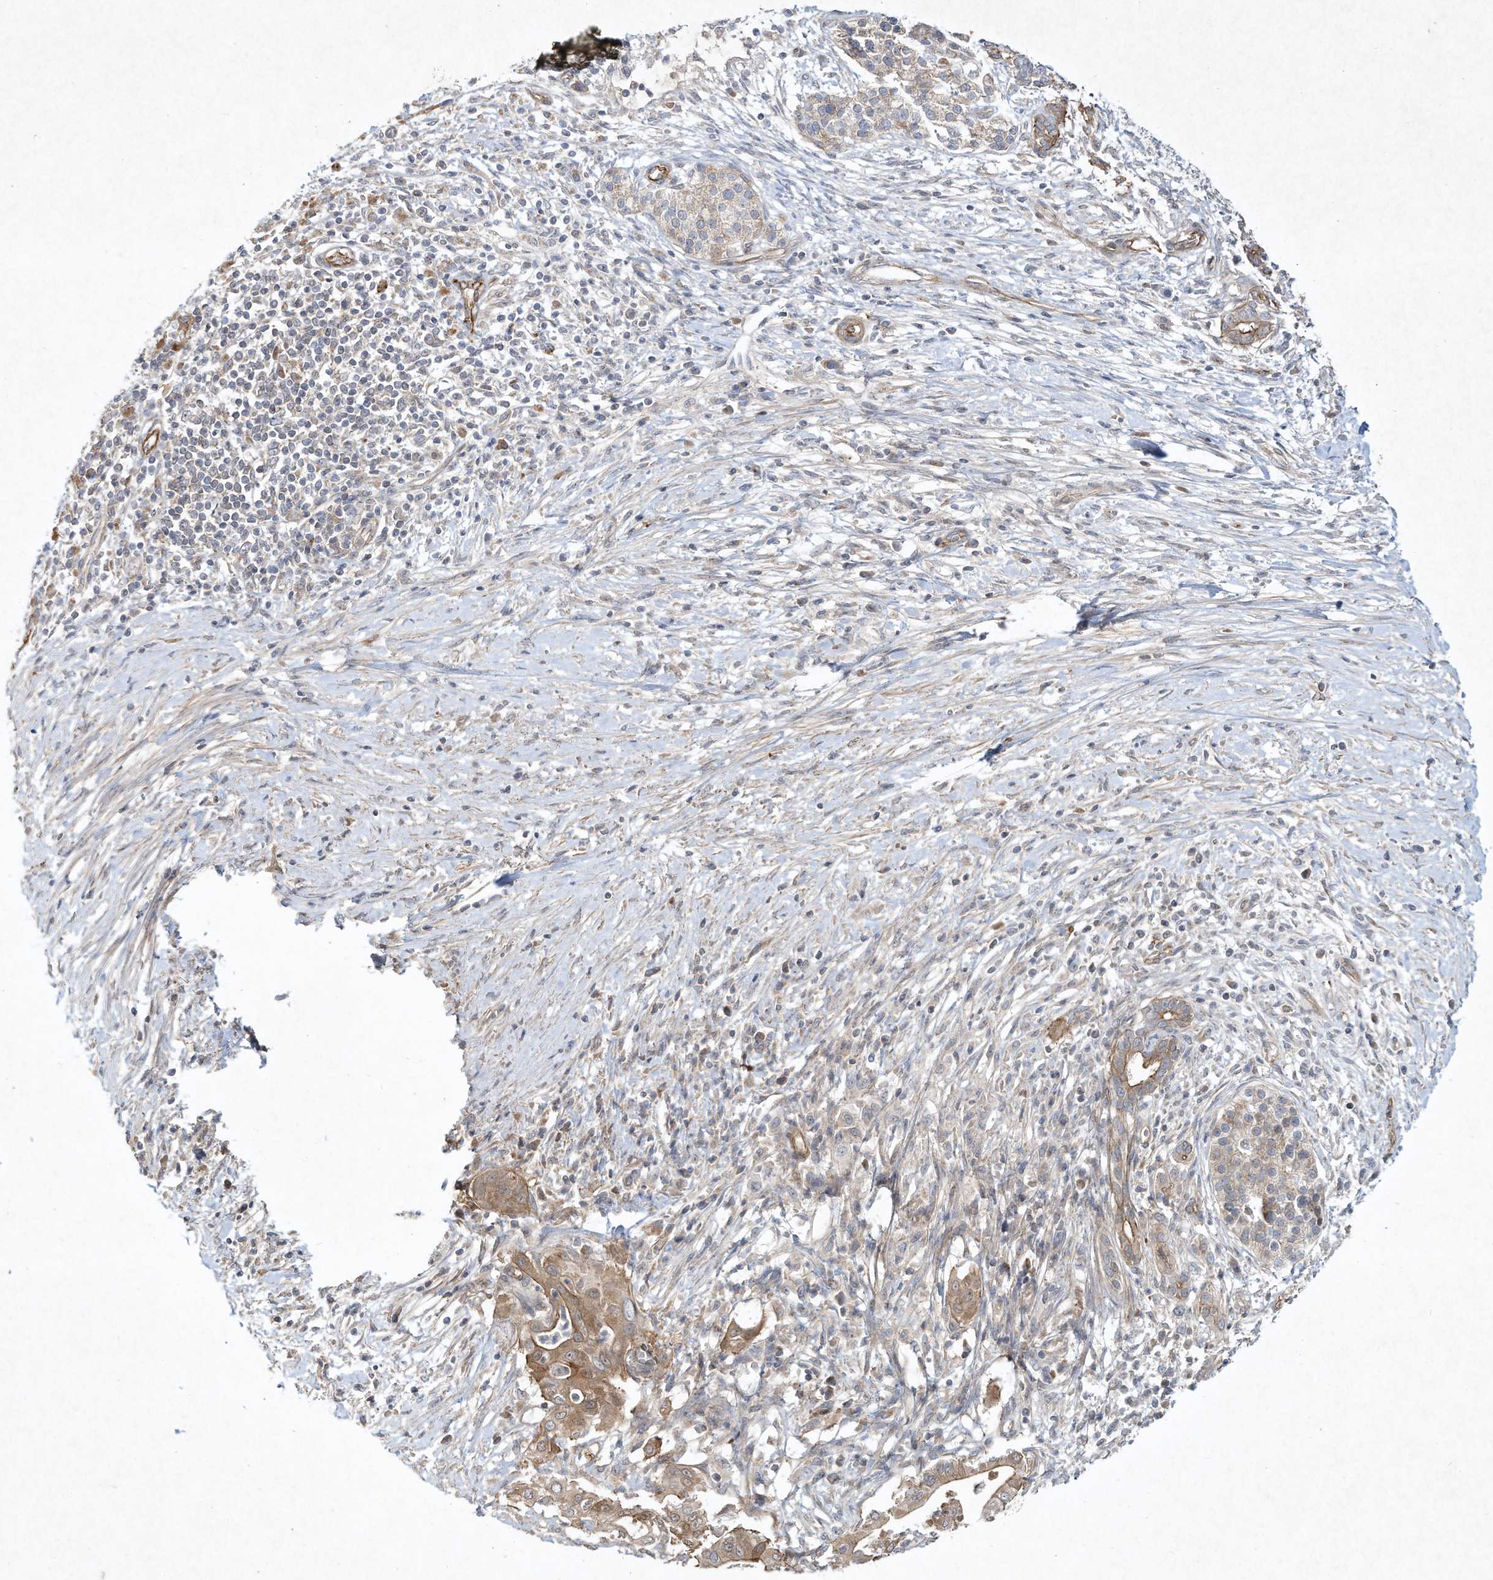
{"staining": {"intensity": "moderate", "quantity": ">75%", "location": "cytoplasmic/membranous"}, "tissue": "pancreatic cancer", "cell_type": "Tumor cells", "image_type": "cancer", "snomed": [{"axis": "morphology", "description": "Adenocarcinoma, NOS"}, {"axis": "topography", "description": "Pancreas"}], "caption": "Pancreatic cancer (adenocarcinoma) stained for a protein (brown) exhibits moderate cytoplasmic/membranous positive staining in about >75% of tumor cells.", "gene": "HTR5A", "patient": {"sex": "male", "age": 58}}